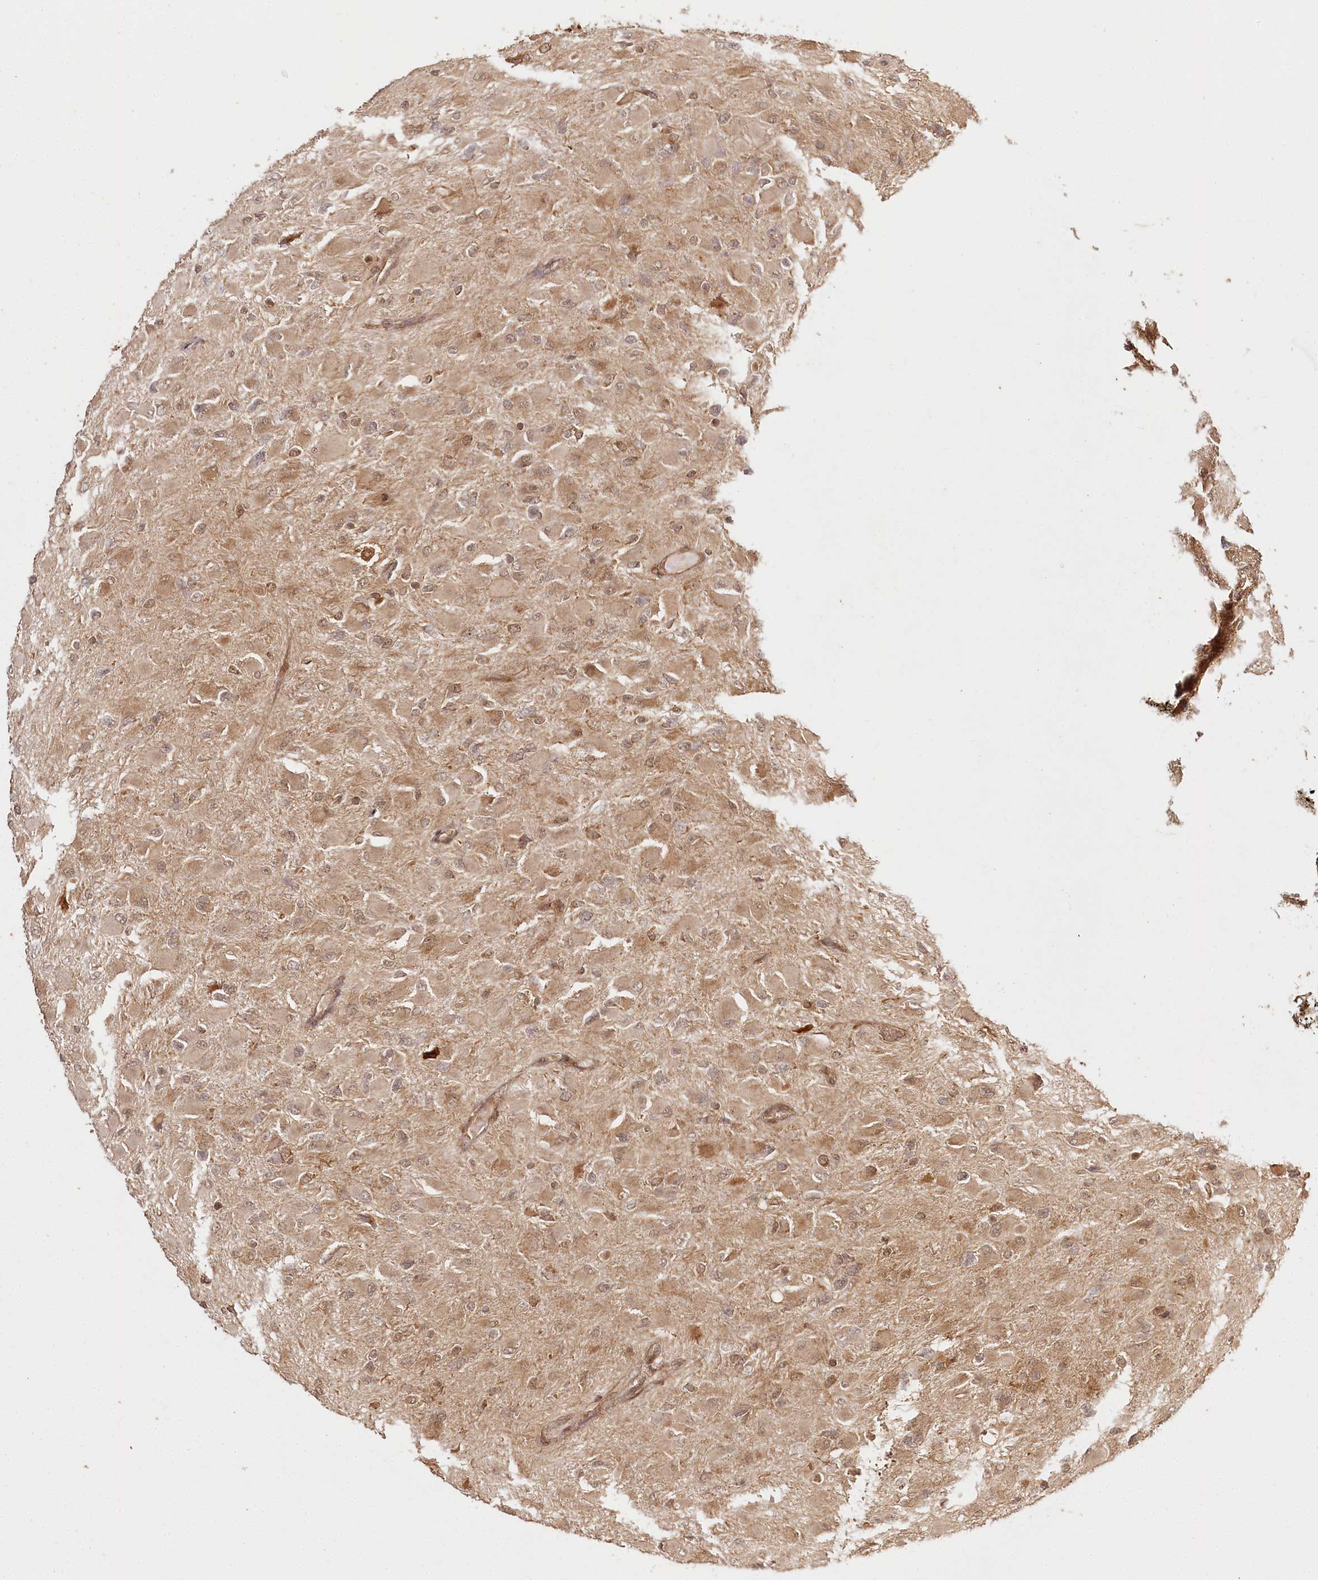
{"staining": {"intensity": "moderate", "quantity": ">75%", "location": "cytoplasmic/membranous,nuclear"}, "tissue": "glioma", "cell_type": "Tumor cells", "image_type": "cancer", "snomed": [{"axis": "morphology", "description": "Glioma, malignant, High grade"}, {"axis": "topography", "description": "Cerebral cortex"}], "caption": "A medium amount of moderate cytoplasmic/membranous and nuclear staining is appreciated in approximately >75% of tumor cells in malignant glioma (high-grade) tissue.", "gene": "ULK2", "patient": {"sex": "female", "age": 36}}